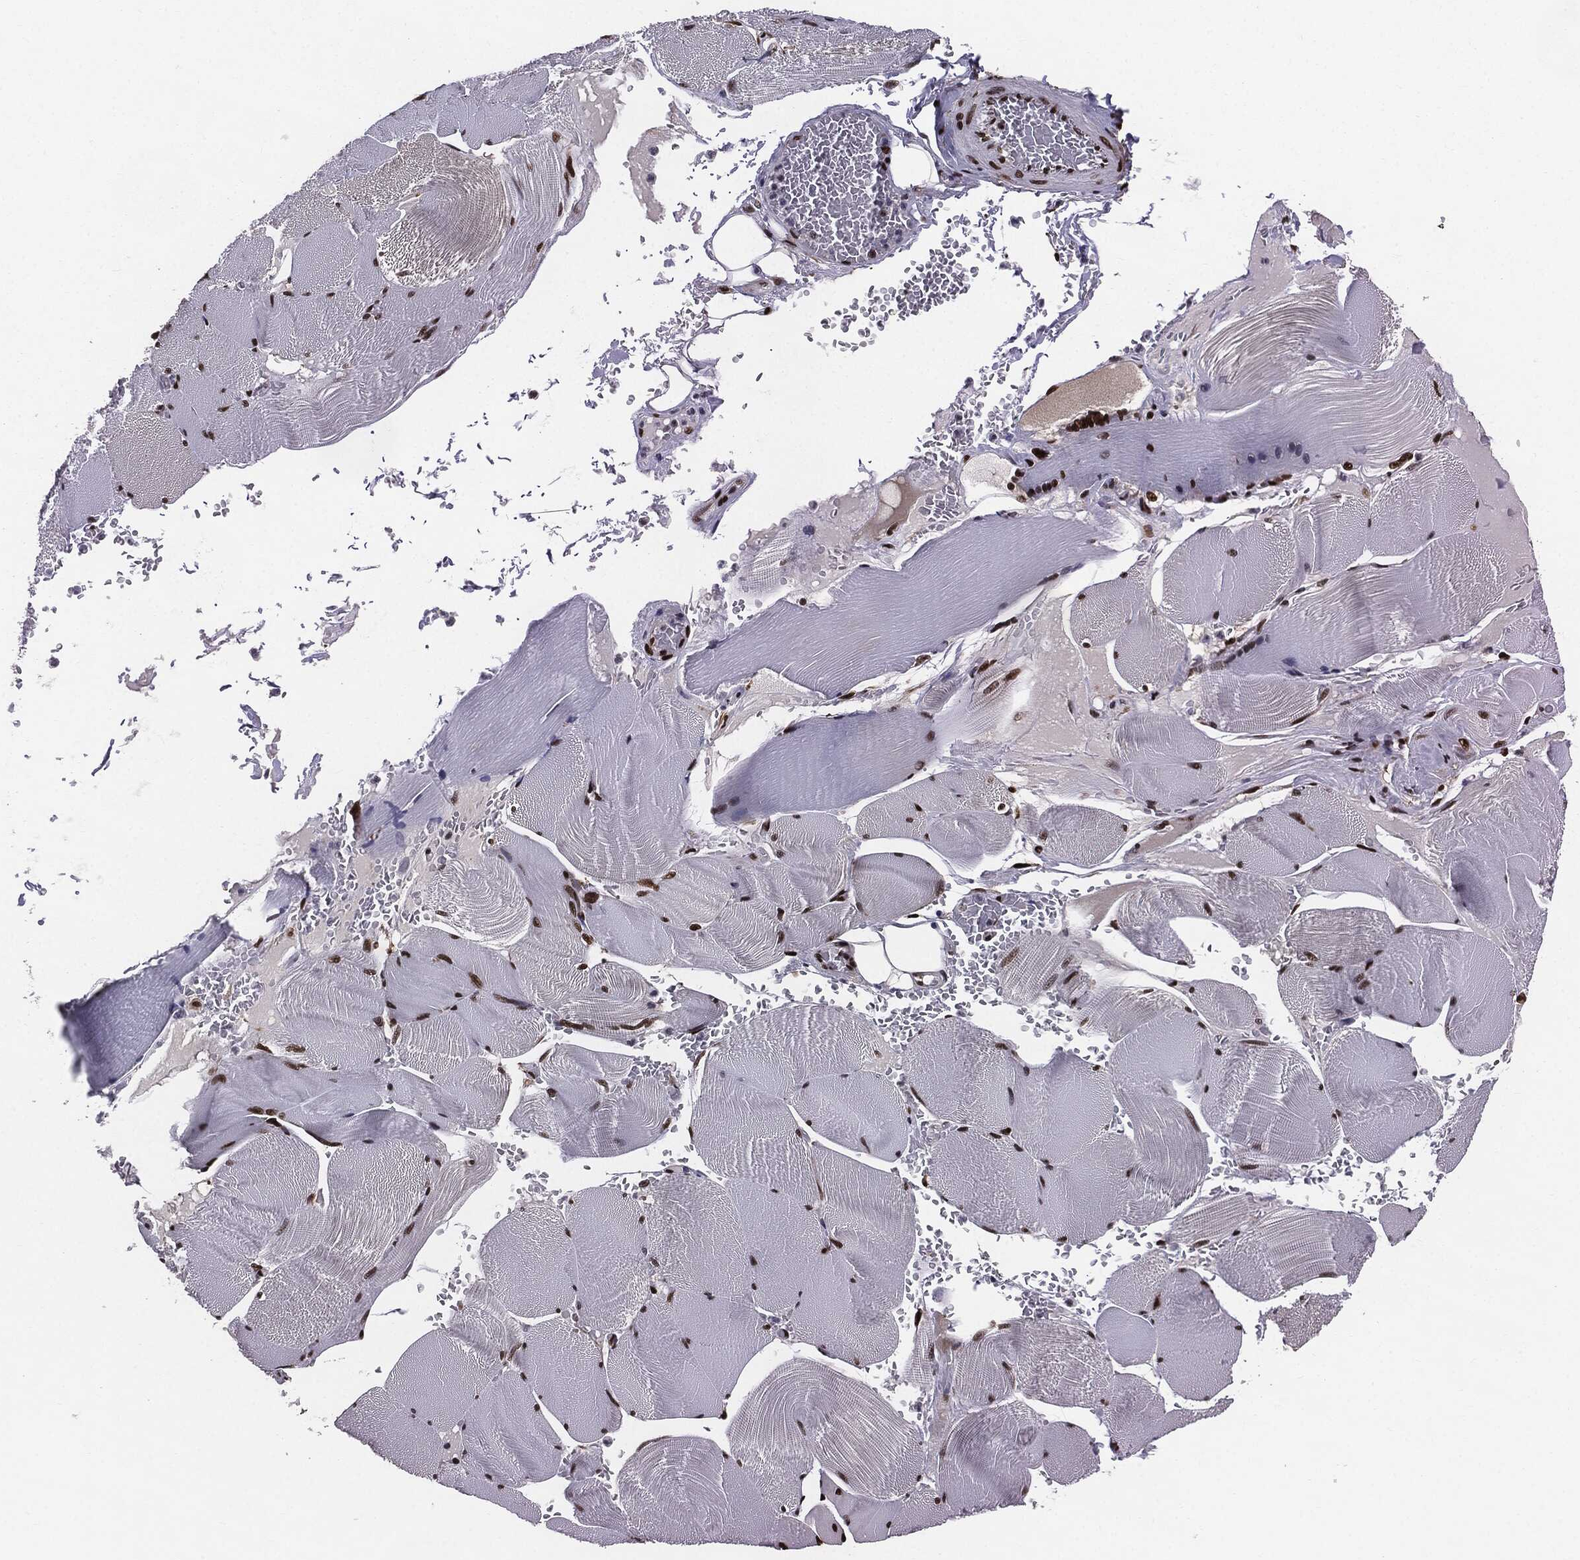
{"staining": {"intensity": "strong", "quantity": ">75%", "location": "nuclear"}, "tissue": "skeletal muscle", "cell_type": "Myocytes", "image_type": "normal", "snomed": [{"axis": "morphology", "description": "Normal tissue, NOS"}, {"axis": "topography", "description": "Skeletal muscle"}], "caption": "Brown immunohistochemical staining in unremarkable skeletal muscle demonstrates strong nuclear staining in approximately >75% of myocytes.", "gene": "JUN", "patient": {"sex": "male", "age": 56}}